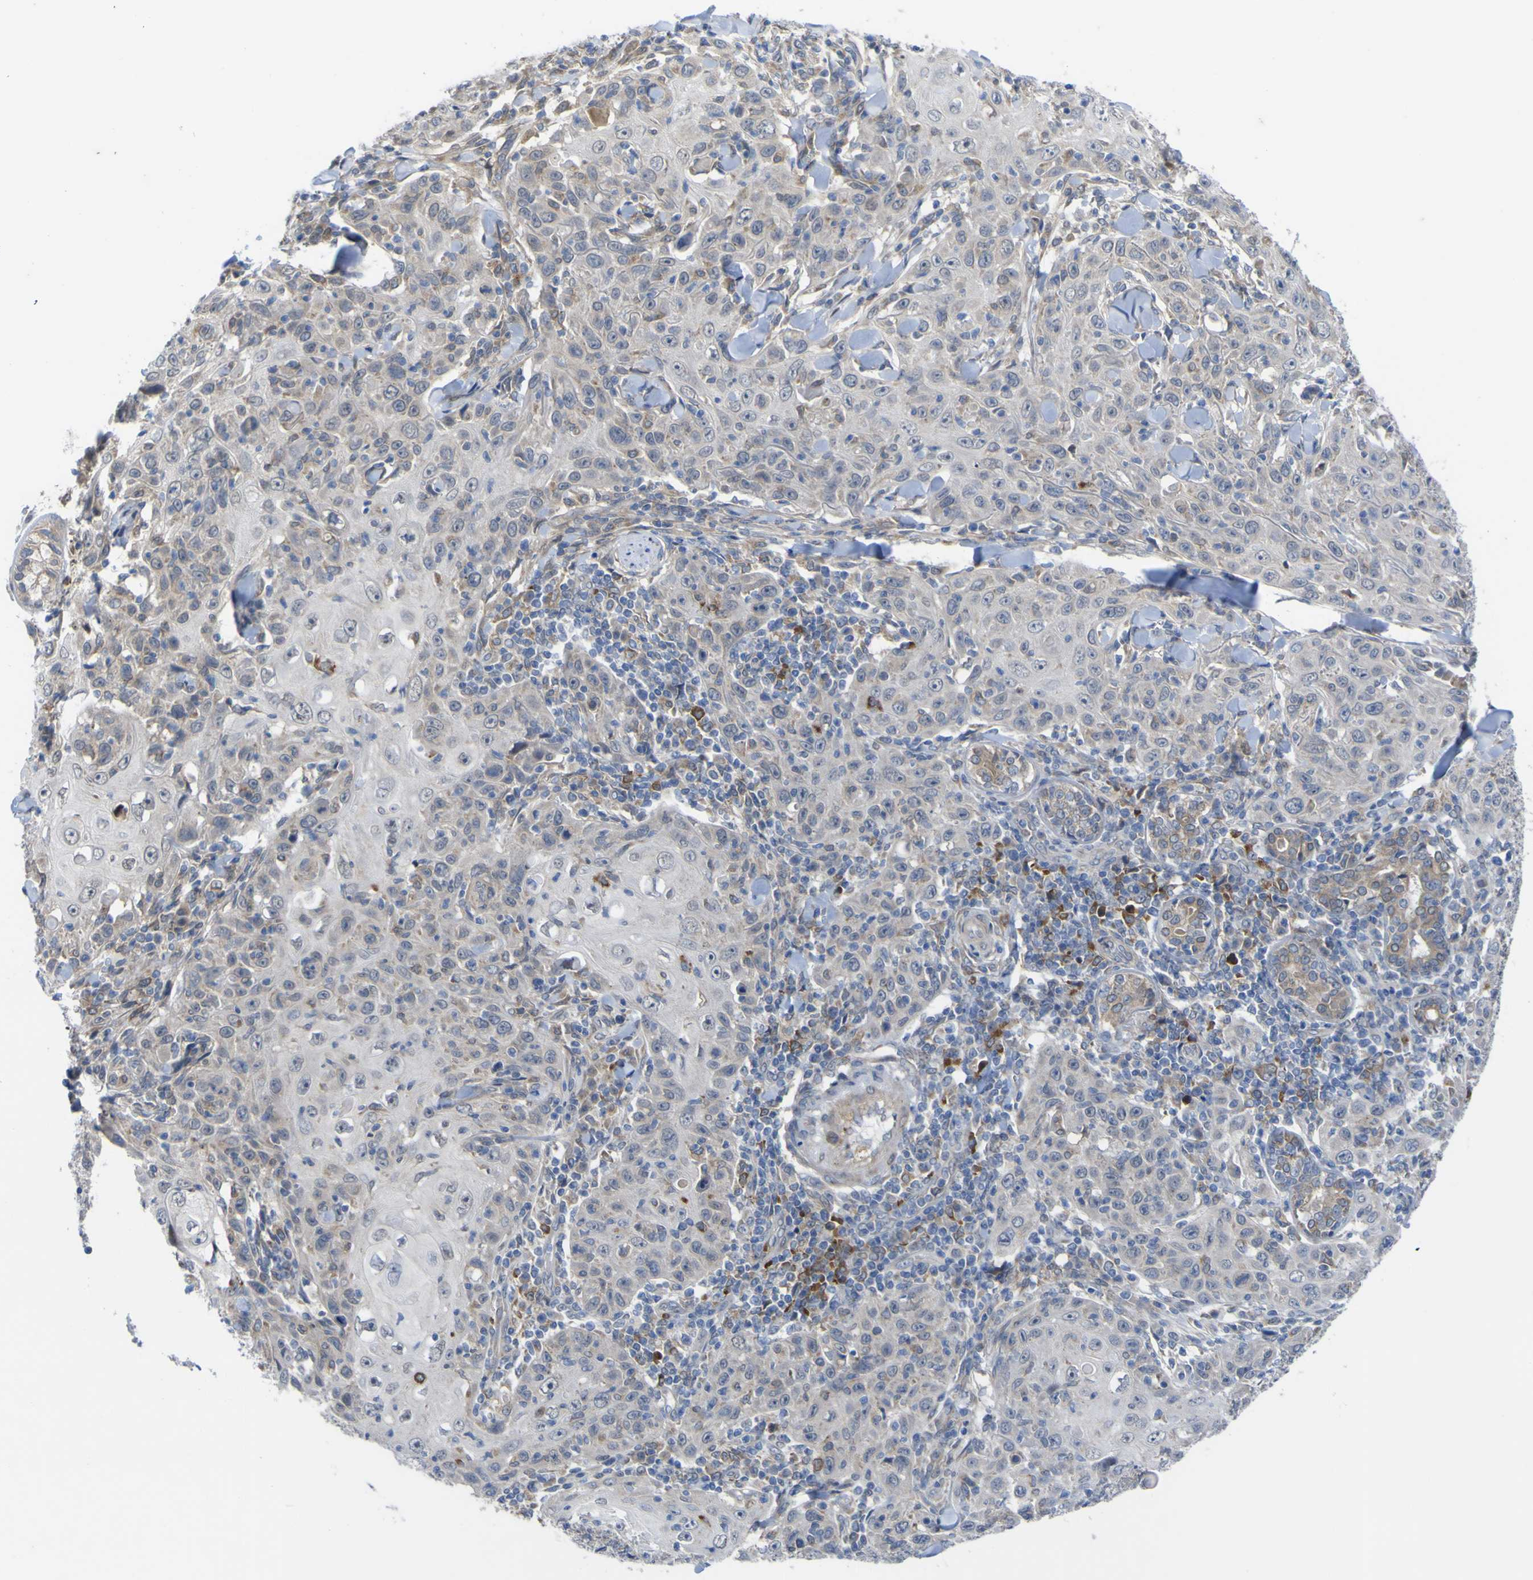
{"staining": {"intensity": "negative", "quantity": "none", "location": "none"}, "tissue": "skin cancer", "cell_type": "Tumor cells", "image_type": "cancer", "snomed": [{"axis": "morphology", "description": "Squamous cell carcinoma, NOS"}, {"axis": "topography", "description": "Skin"}], "caption": "High magnification brightfield microscopy of skin cancer (squamous cell carcinoma) stained with DAB (brown) and counterstained with hematoxylin (blue): tumor cells show no significant positivity.", "gene": "TNFRSF11A", "patient": {"sex": "female", "age": 88}}